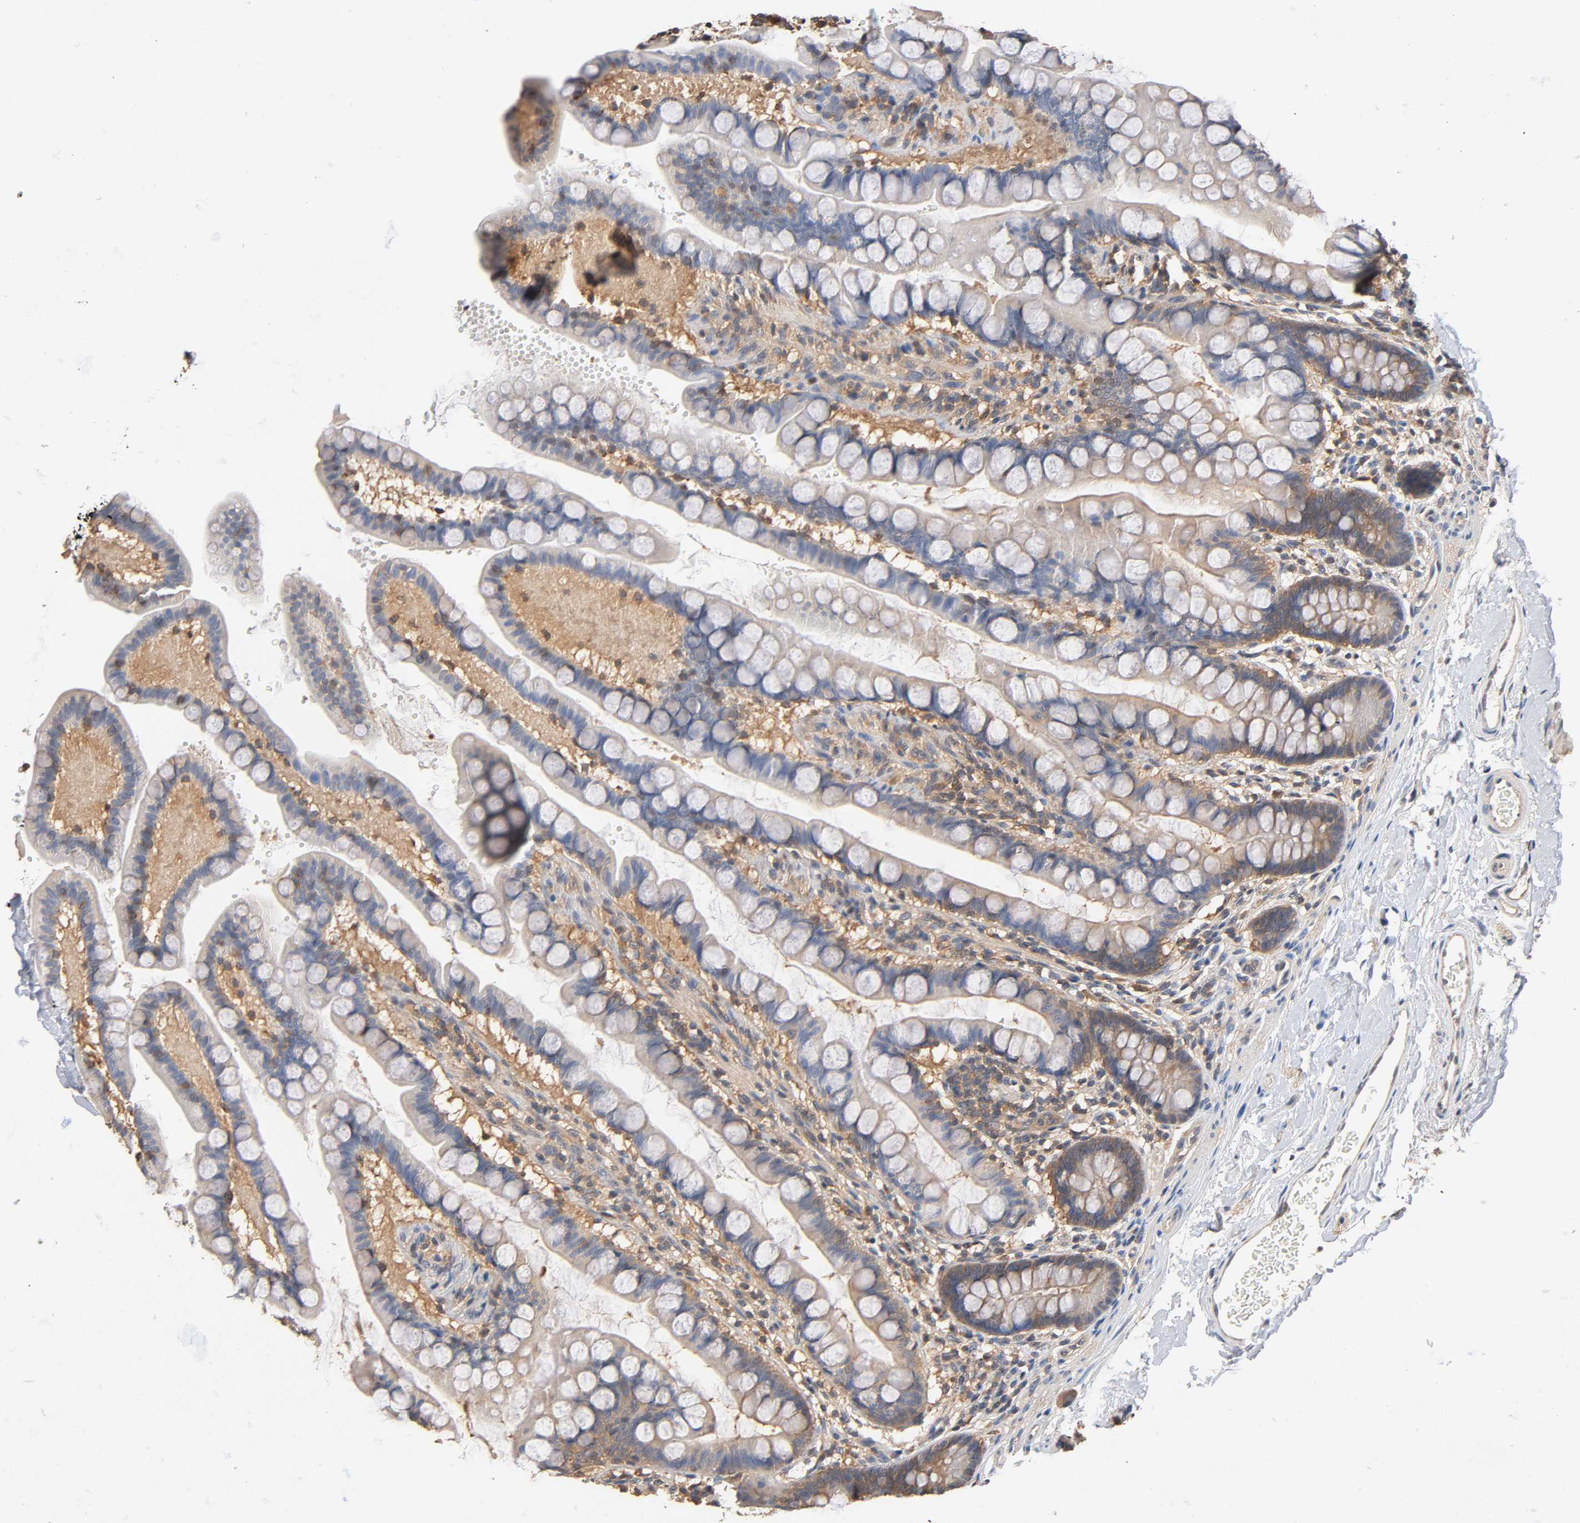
{"staining": {"intensity": "weak", "quantity": "<25%", "location": "cytoplasmic/membranous"}, "tissue": "small intestine", "cell_type": "Glandular cells", "image_type": "normal", "snomed": [{"axis": "morphology", "description": "Normal tissue, NOS"}, {"axis": "topography", "description": "Small intestine"}], "caption": "Immunohistochemistry (IHC) histopathology image of unremarkable small intestine stained for a protein (brown), which demonstrates no staining in glandular cells.", "gene": "ALDOA", "patient": {"sex": "female", "age": 58}}